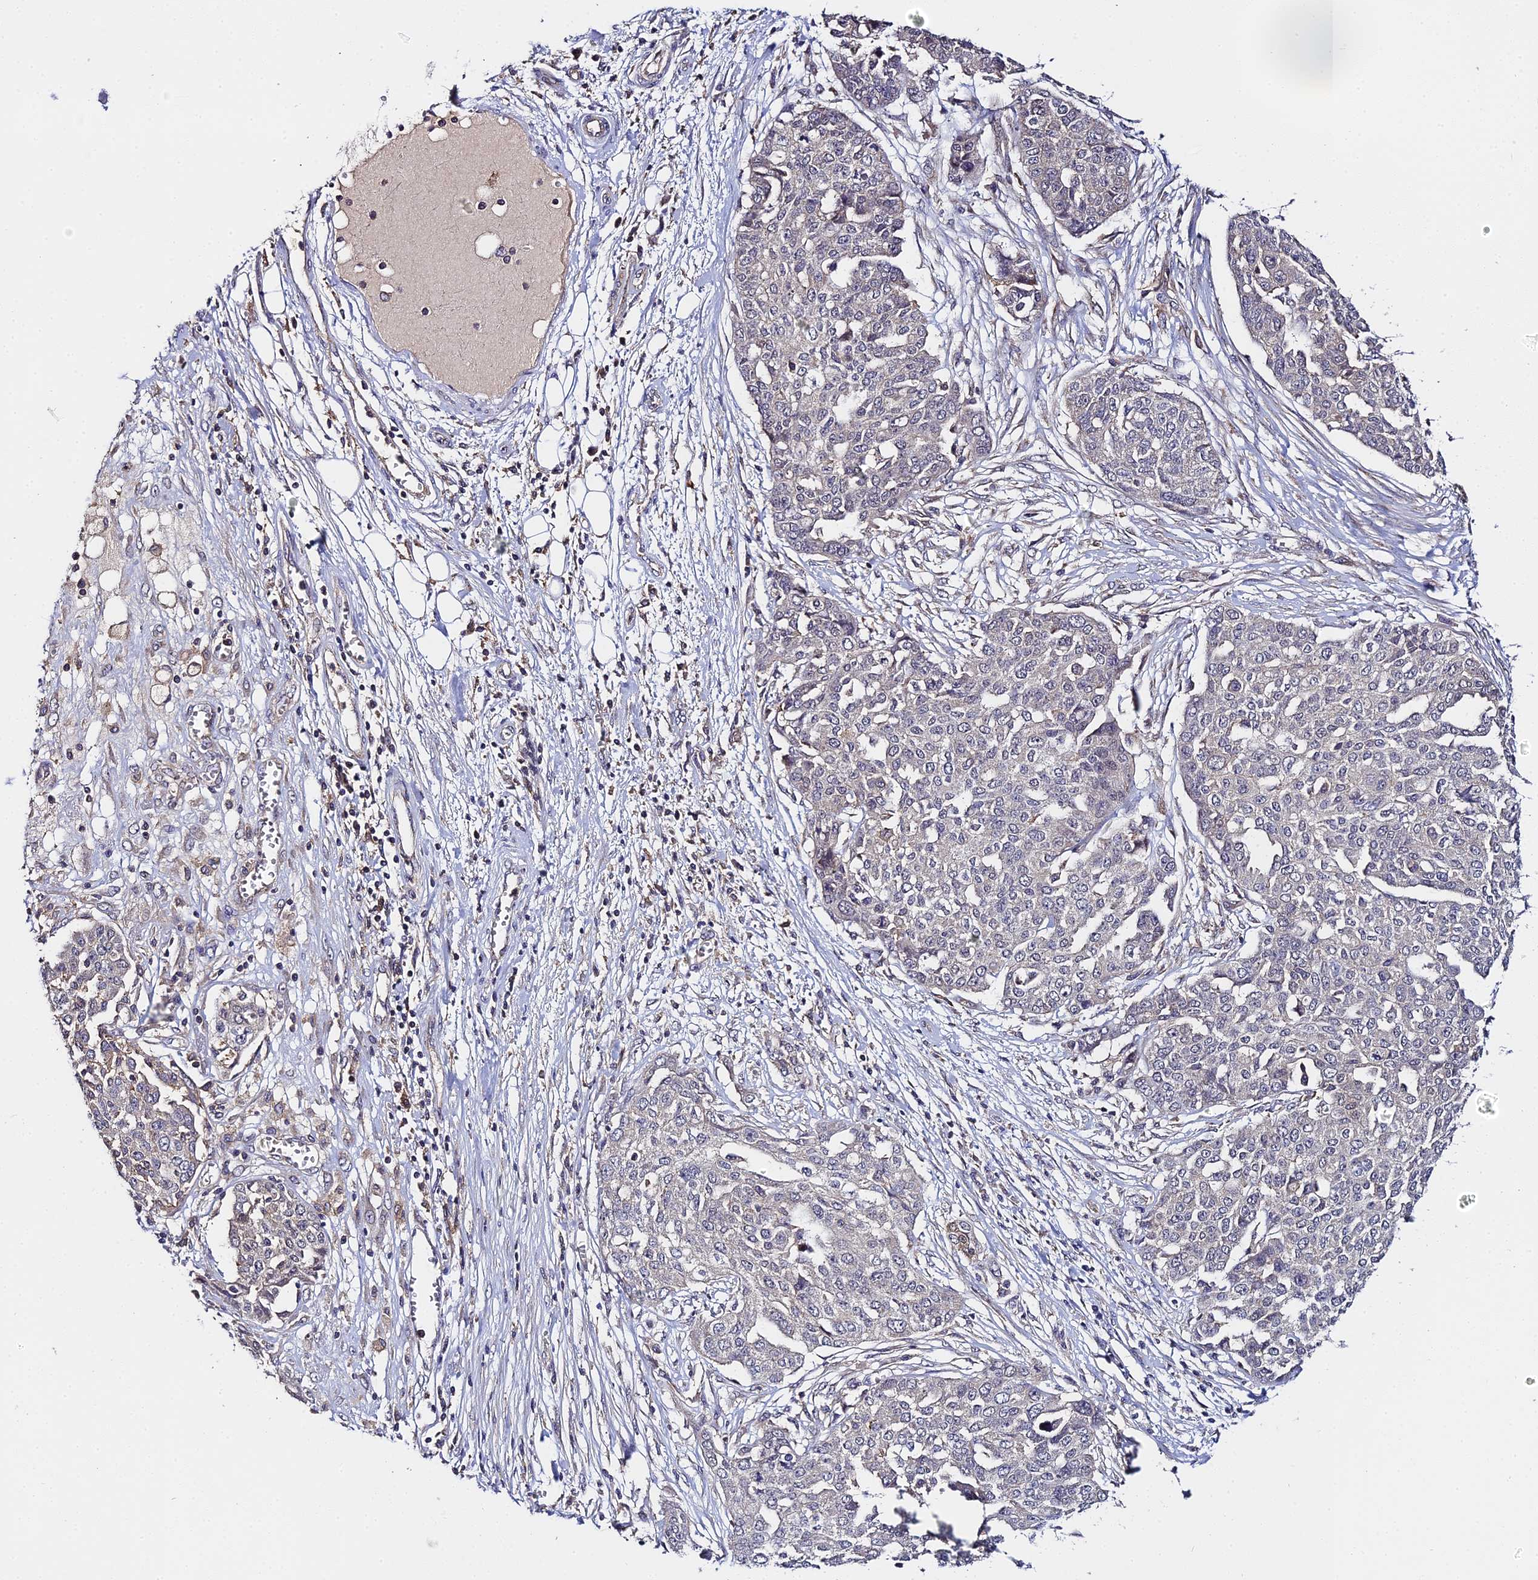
{"staining": {"intensity": "negative", "quantity": "none", "location": "none"}, "tissue": "ovarian cancer", "cell_type": "Tumor cells", "image_type": "cancer", "snomed": [{"axis": "morphology", "description": "Cystadenocarcinoma, serous, NOS"}, {"axis": "topography", "description": "Soft tissue"}, {"axis": "topography", "description": "Ovary"}], "caption": "Immunohistochemistry micrograph of neoplastic tissue: ovarian serous cystadenocarcinoma stained with DAB reveals no significant protein positivity in tumor cells.", "gene": "ZBED8", "patient": {"sex": "female", "age": 57}}